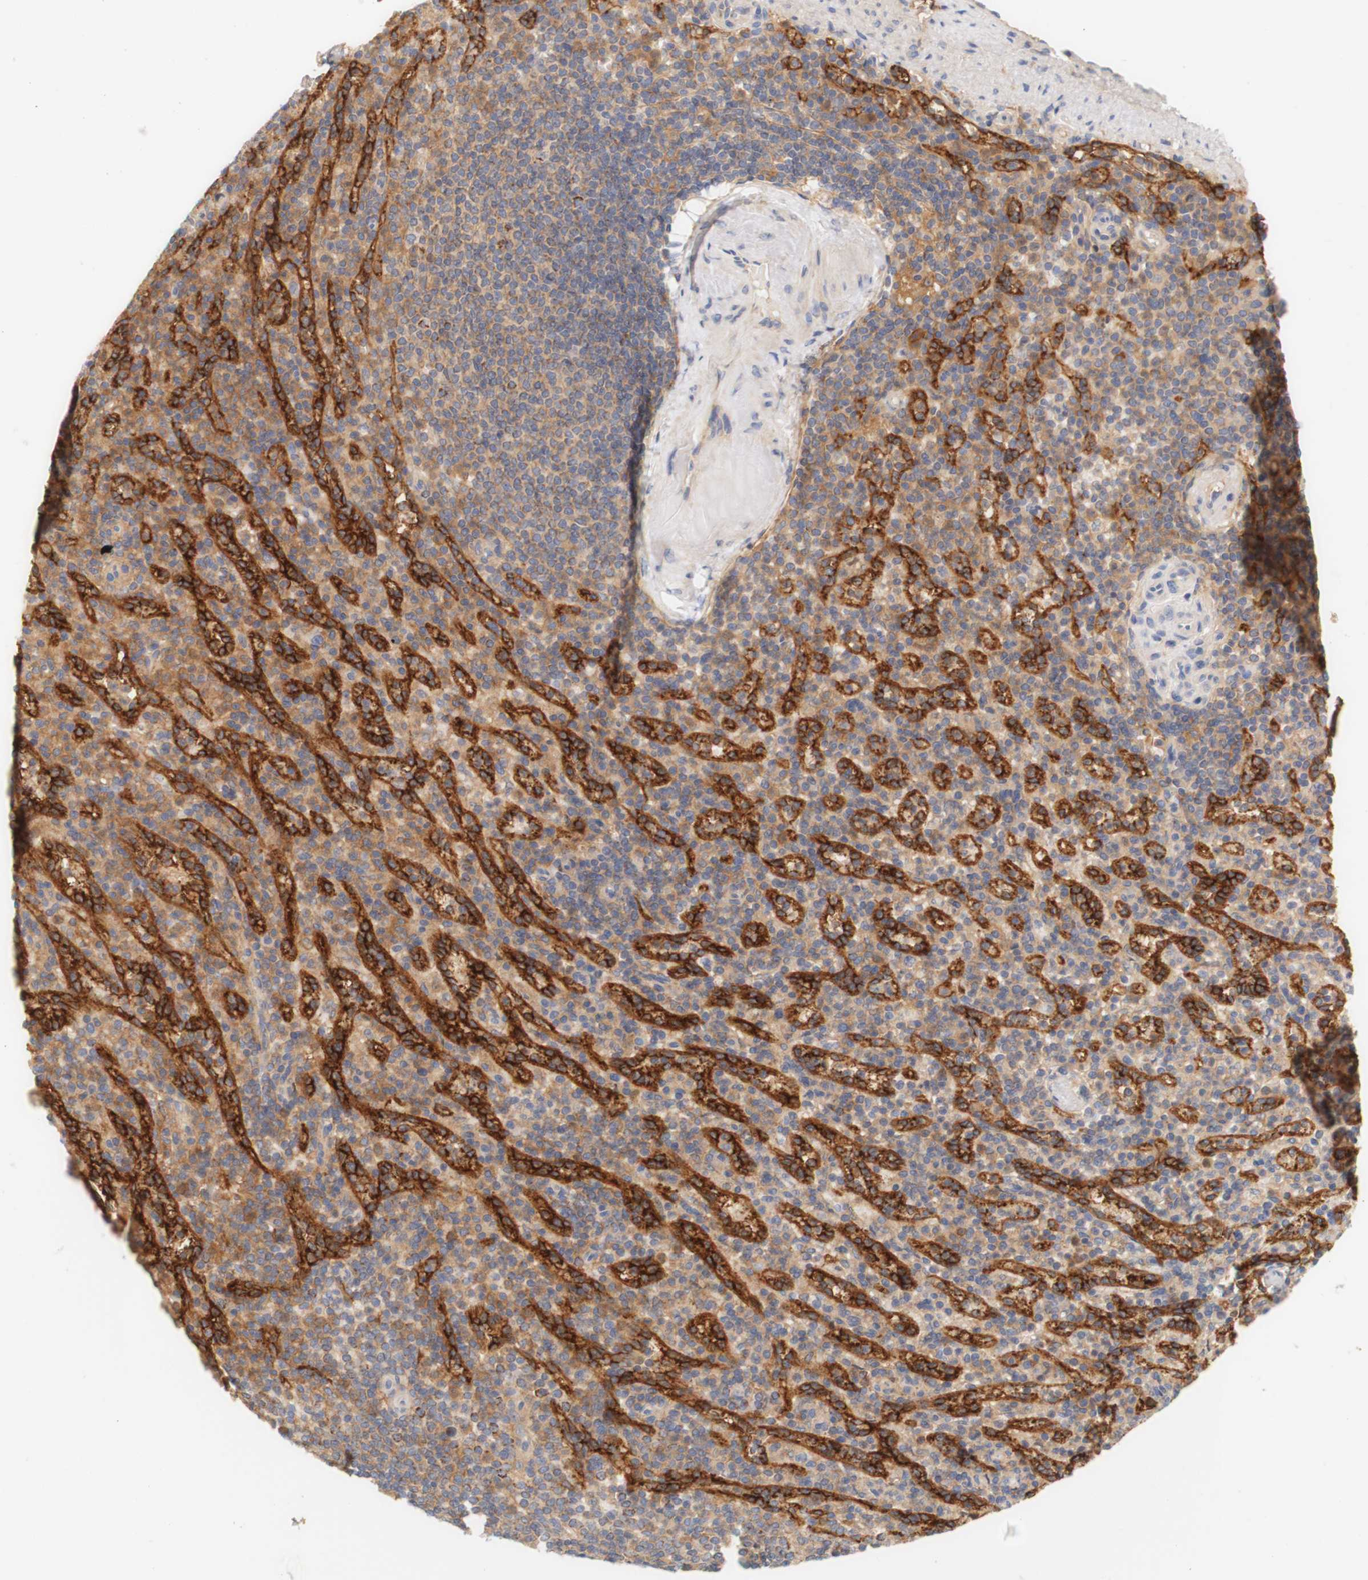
{"staining": {"intensity": "moderate", "quantity": "25%-75%", "location": "cytoplasmic/membranous"}, "tissue": "spleen", "cell_type": "Cells in red pulp", "image_type": "normal", "snomed": [{"axis": "morphology", "description": "Normal tissue, NOS"}, {"axis": "topography", "description": "Spleen"}], "caption": "A brown stain highlights moderate cytoplasmic/membranous expression of a protein in cells in red pulp of unremarkable spleen. Using DAB (brown) and hematoxylin (blue) stains, captured at high magnification using brightfield microscopy.", "gene": "PCDH7", "patient": {"sex": "female", "age": 74}}